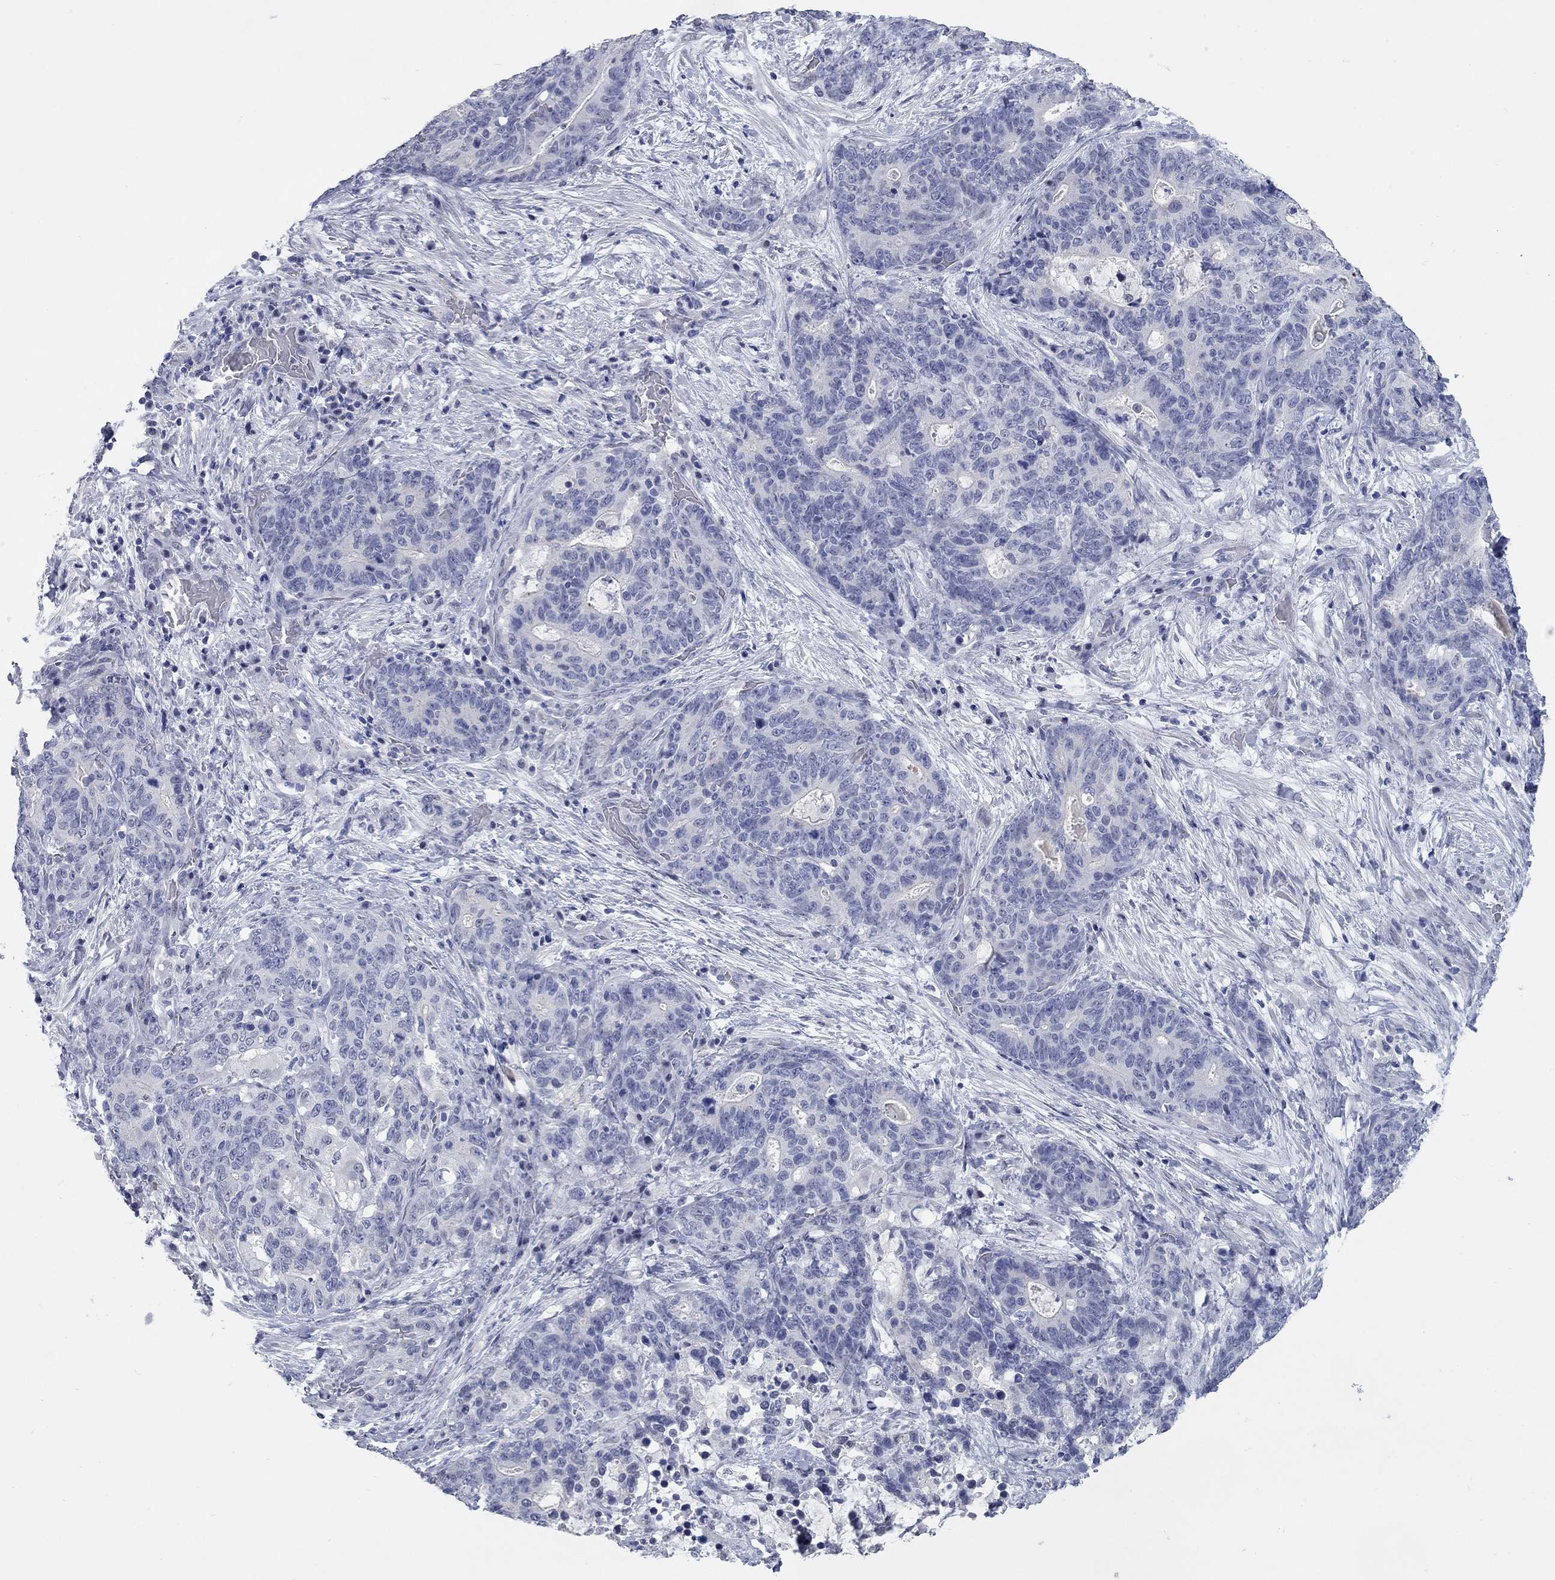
{"staining": {"intensity": "negative", "quantity": "none", "location": "none"}, "tissue": "stomach cancer", "cell_type": "Tumor cells", "image_type": "cancer", "snomed": [{"axis": "morphology", "description": "Normal tissue, NOS"}, {"axis": "morphology", "description": "Adenocarcinoma, NOS"}, {"axis": "topography", "description": "Stomach"}], "caption": "Immunohistochemical staining of stomach cancer (adenocarcinoma) reveals no significant positivity in tumor cells.", "gene": "WASF3", "patient": {"sex": "female", "age": 64}}